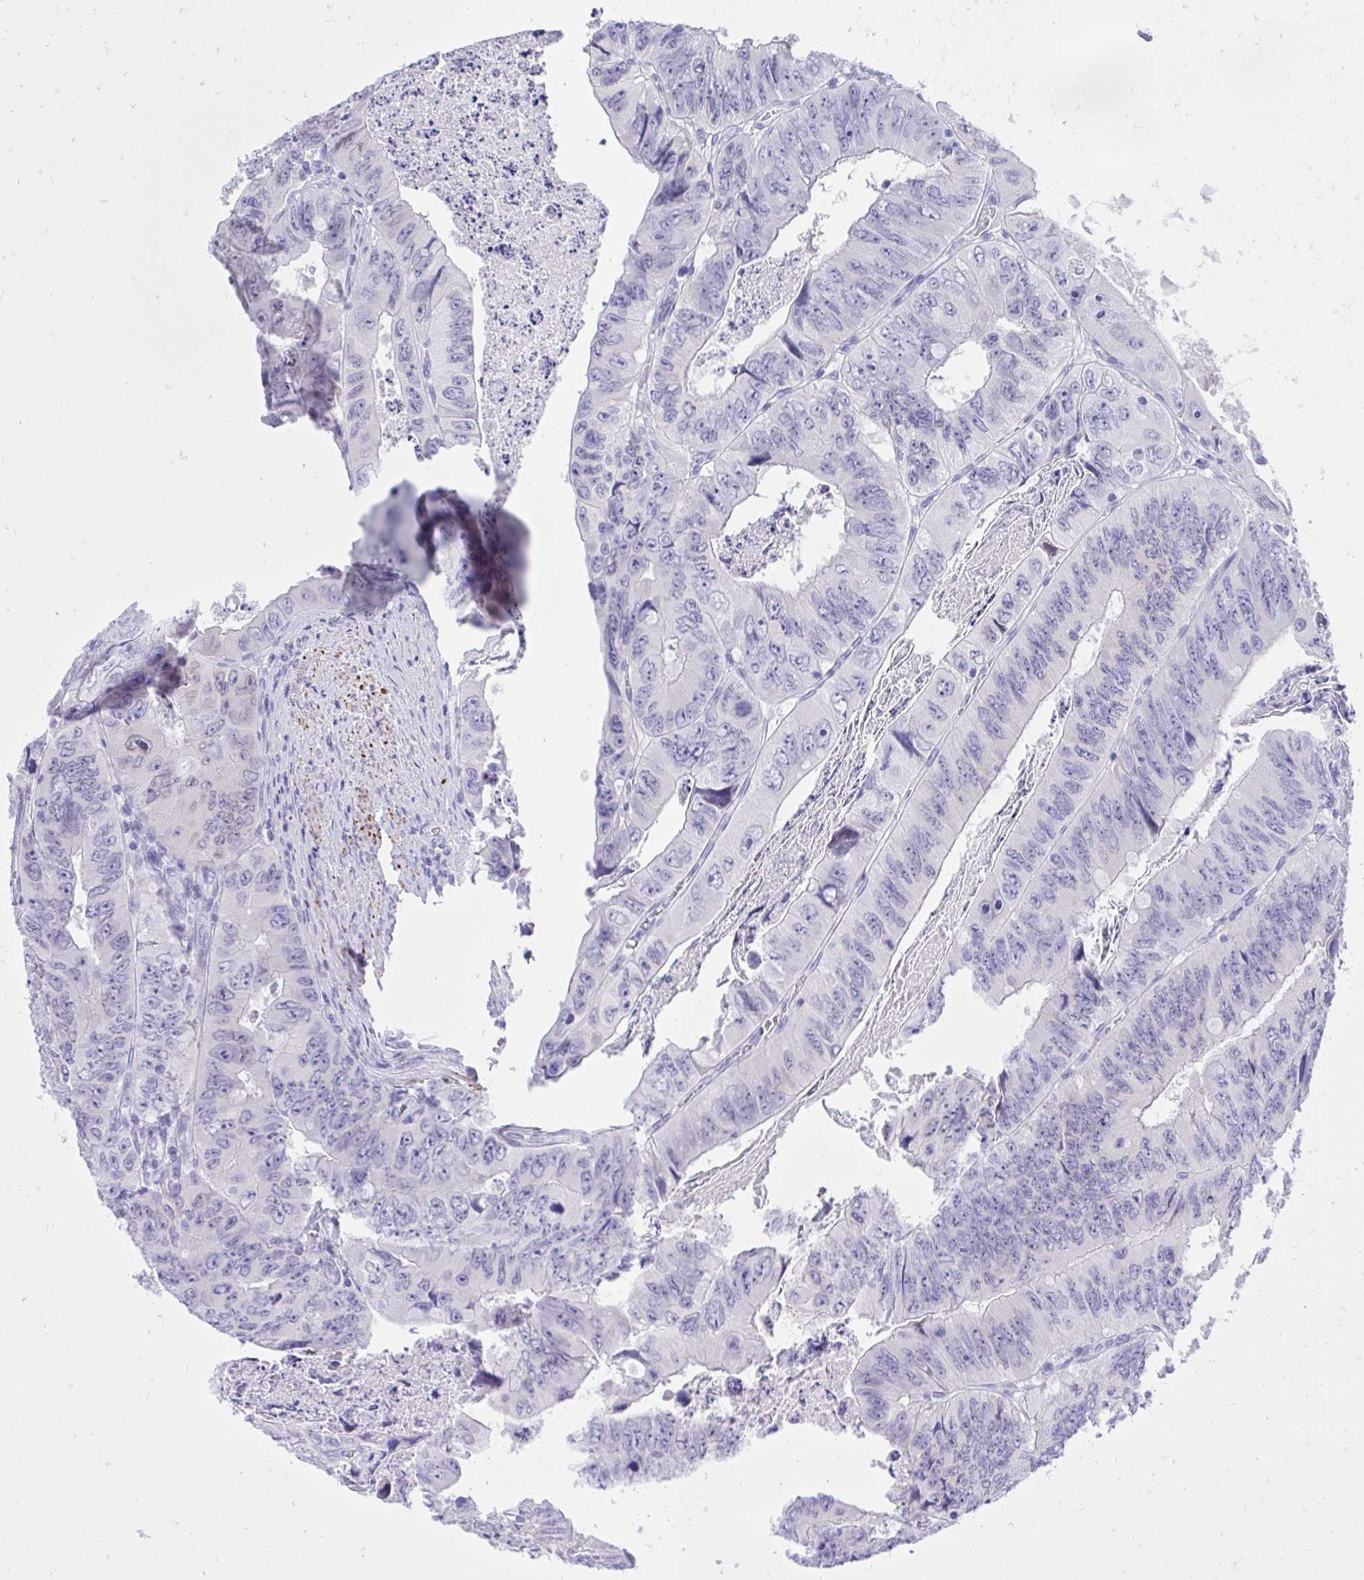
{"staining": {"intensity": "negative", "quantity": "none", "location": "none"}, "tissue": "colorectal cancer", "cell_type": "Tumor cells", "image_type": "cancer", "snomed": [{"axis": "morphology", "description": "Adenocarcinoma, NOS"}, {"axis": "topography", "description": "Colon"}], "caption": "Immunohistochemistry photomicrograph of neoplastic tissue: colorectal adenocarcinoma stained with DAB (3,3'-diaminobenzidine) shows no significant protein positivity in tumor cells.", "gene": "KCNN4", "patient": {"sex": "female", "age": 84}}